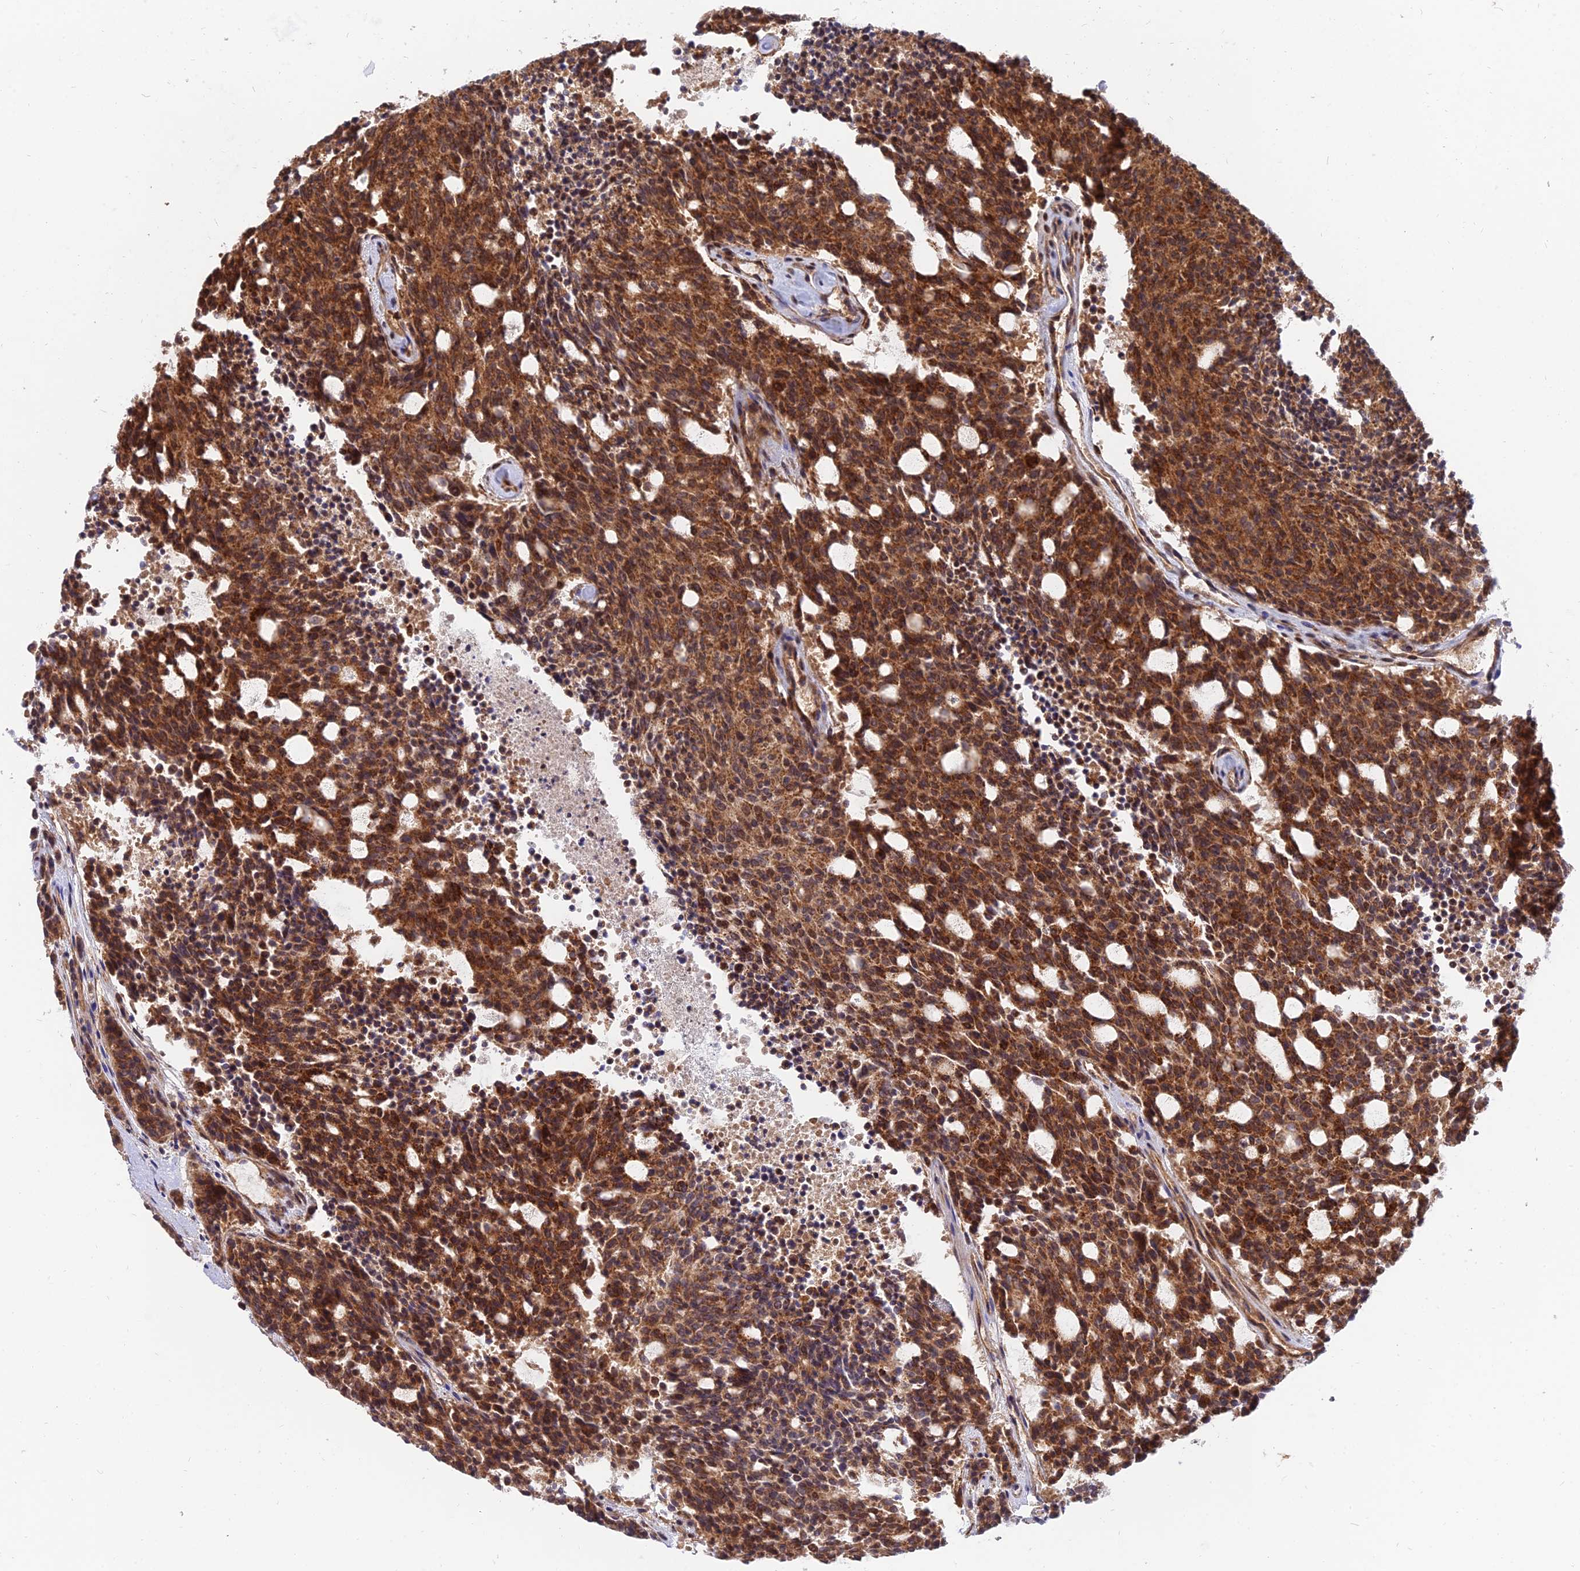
{"staining": {"intensity": "strong", "quantity": ">75%", "location": "cytoplasmic/membranous"}, "tissue": "carcinoid", "cell_type": "Tumor cells", "image_type": "cancer", "snomed": [{"axis": "morphology", "description": "Carcinoid, malignant, NOS"}, {"axis": "topography", "description": "Pancreas"}], "caption": "The histopathology image reveals a brown stain indicating the presence of a protein in the cytoplasmic/membranous of tumor cells in malignant carcinoid.", "gene": "WDR41", "patient": {"sex": "female", "age": 54}}